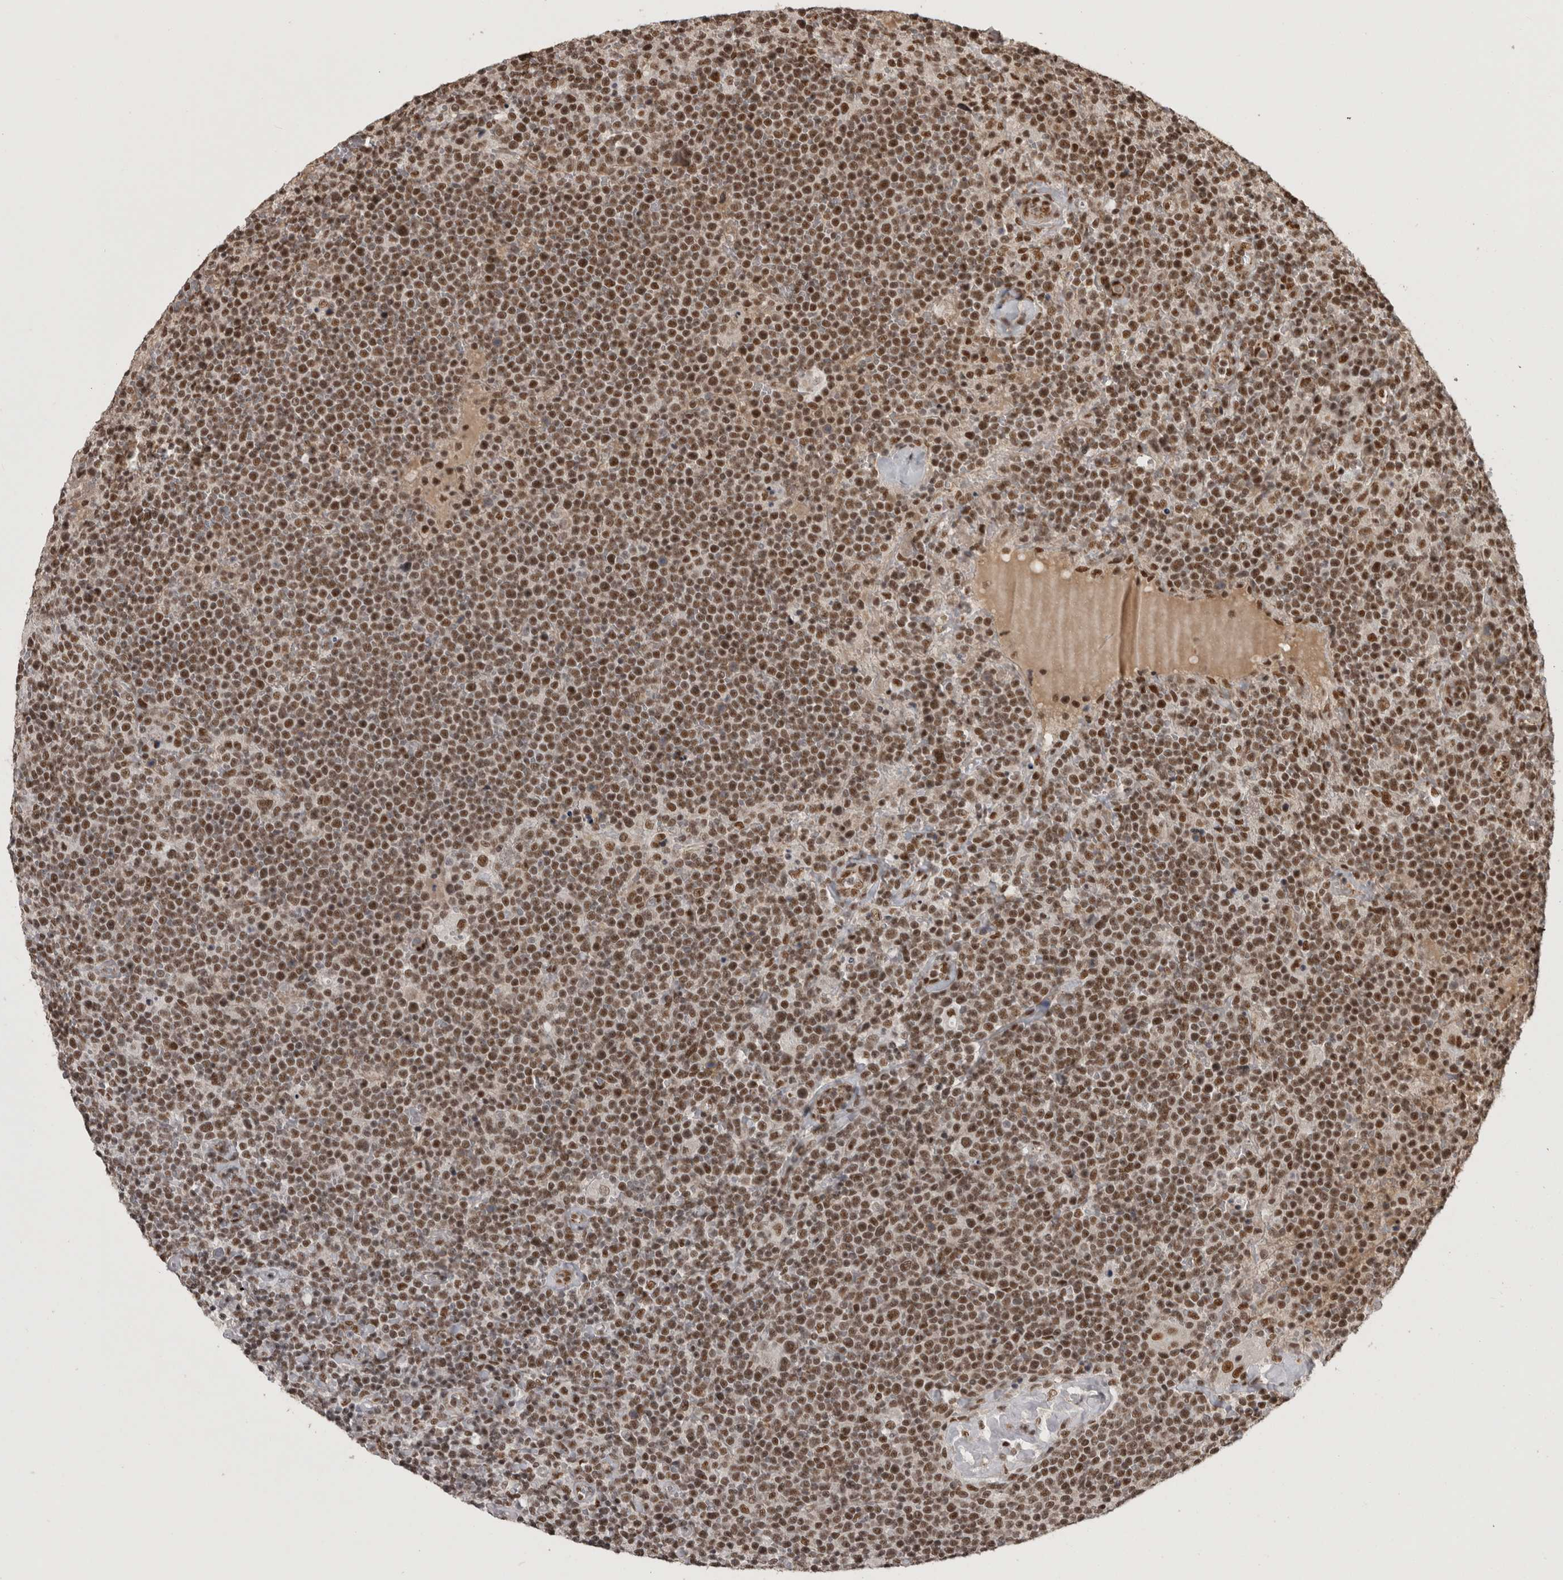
{"staining": {"intensity": "strong", "quantity": ">75%", "location": "nuclear"}, "tissue": "lymphoma", "cell_type": "Tumor cells", "image_type": "cancer", "snomed": [{"axis": "morphology", "description": "Malignant lymphoma, non-Hodgkin's type, High grade"}, {"axis": "topography", "description": "Lymph node"}], "caption": "Immunohistochemical staining of lymphoma shows high levels of strong nuclear protein positivity in approximately >75% of tumor cells.", "gene": "CBLL1", "patient": {"sex": "male", "age": 61}}